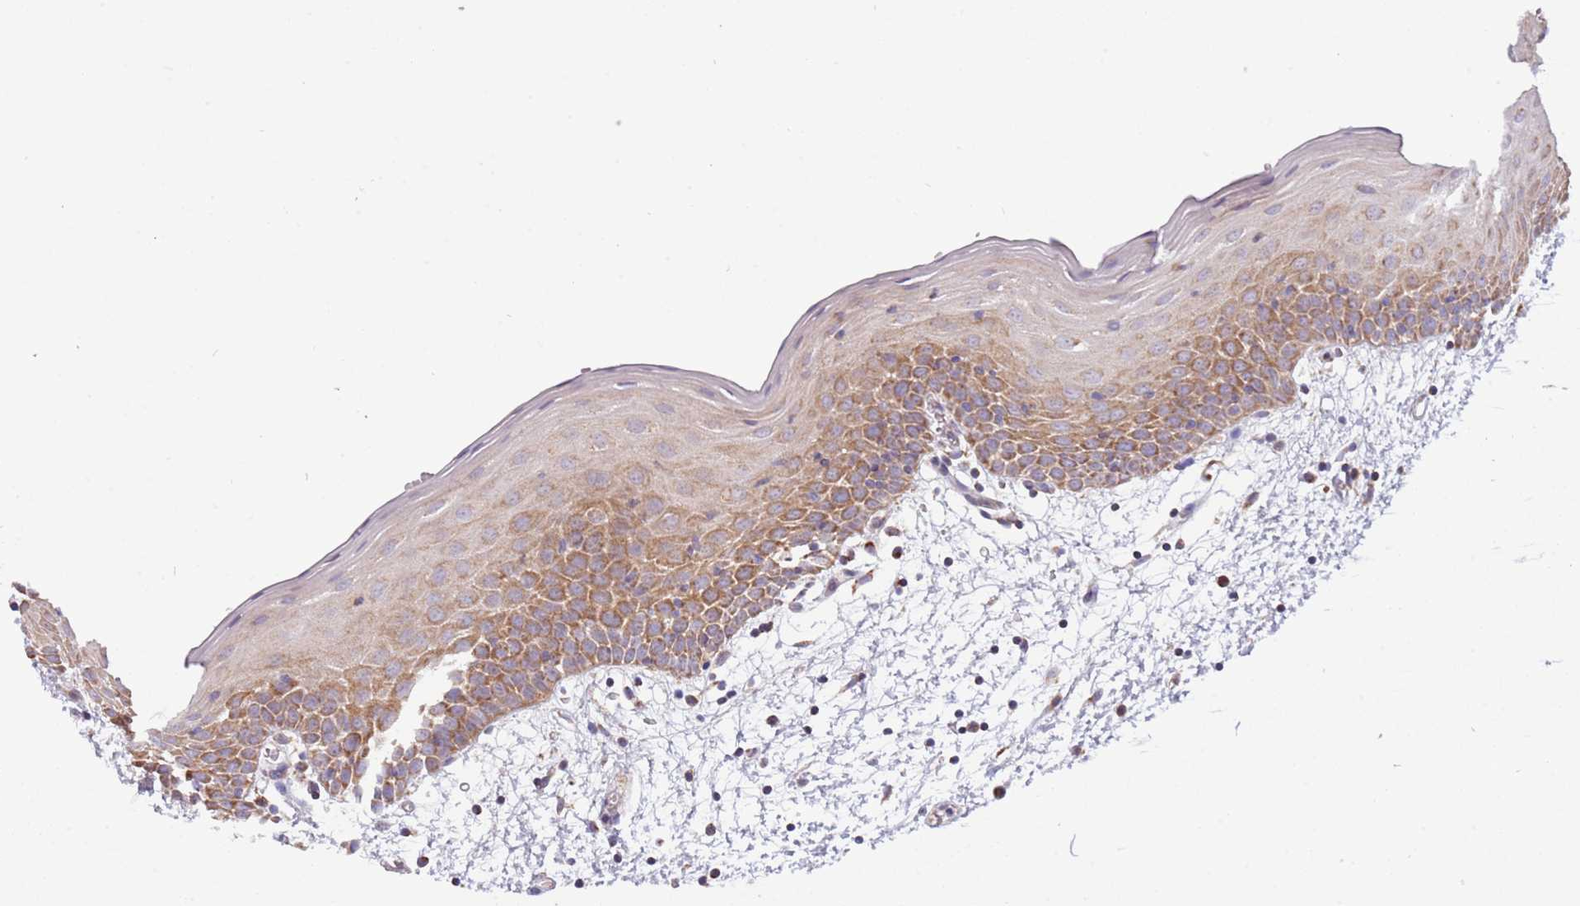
{"staining": {"intensity": "moderate", "quantity": ">75%", "location": "cytoplasmic/membranous"}, "tissue": "oral mucosa", "cell_type": "Squamous epithelial cells", "image_type": "normal", "snomed": [{"axis": "morphology", "description": "Normal tissue, NOS"}, {"axis": "topography", "description": "Skeletal muscle"}, {"axis": "topography", "description": "Oral tissue"}, {"axis": "topography", "description": "Salivary gland"}, {"axis": "topography", "description": "Peripheral nerve tissue"}], "caption": "About >75% of squamous epithelial cells in normal human oral mucosa show moderate cytoplasmic/membranous protein expression as visualized by brown immunohistochemical staining.", "gene": "LHX6", "patient": {"sex": "male", "age": 54}}